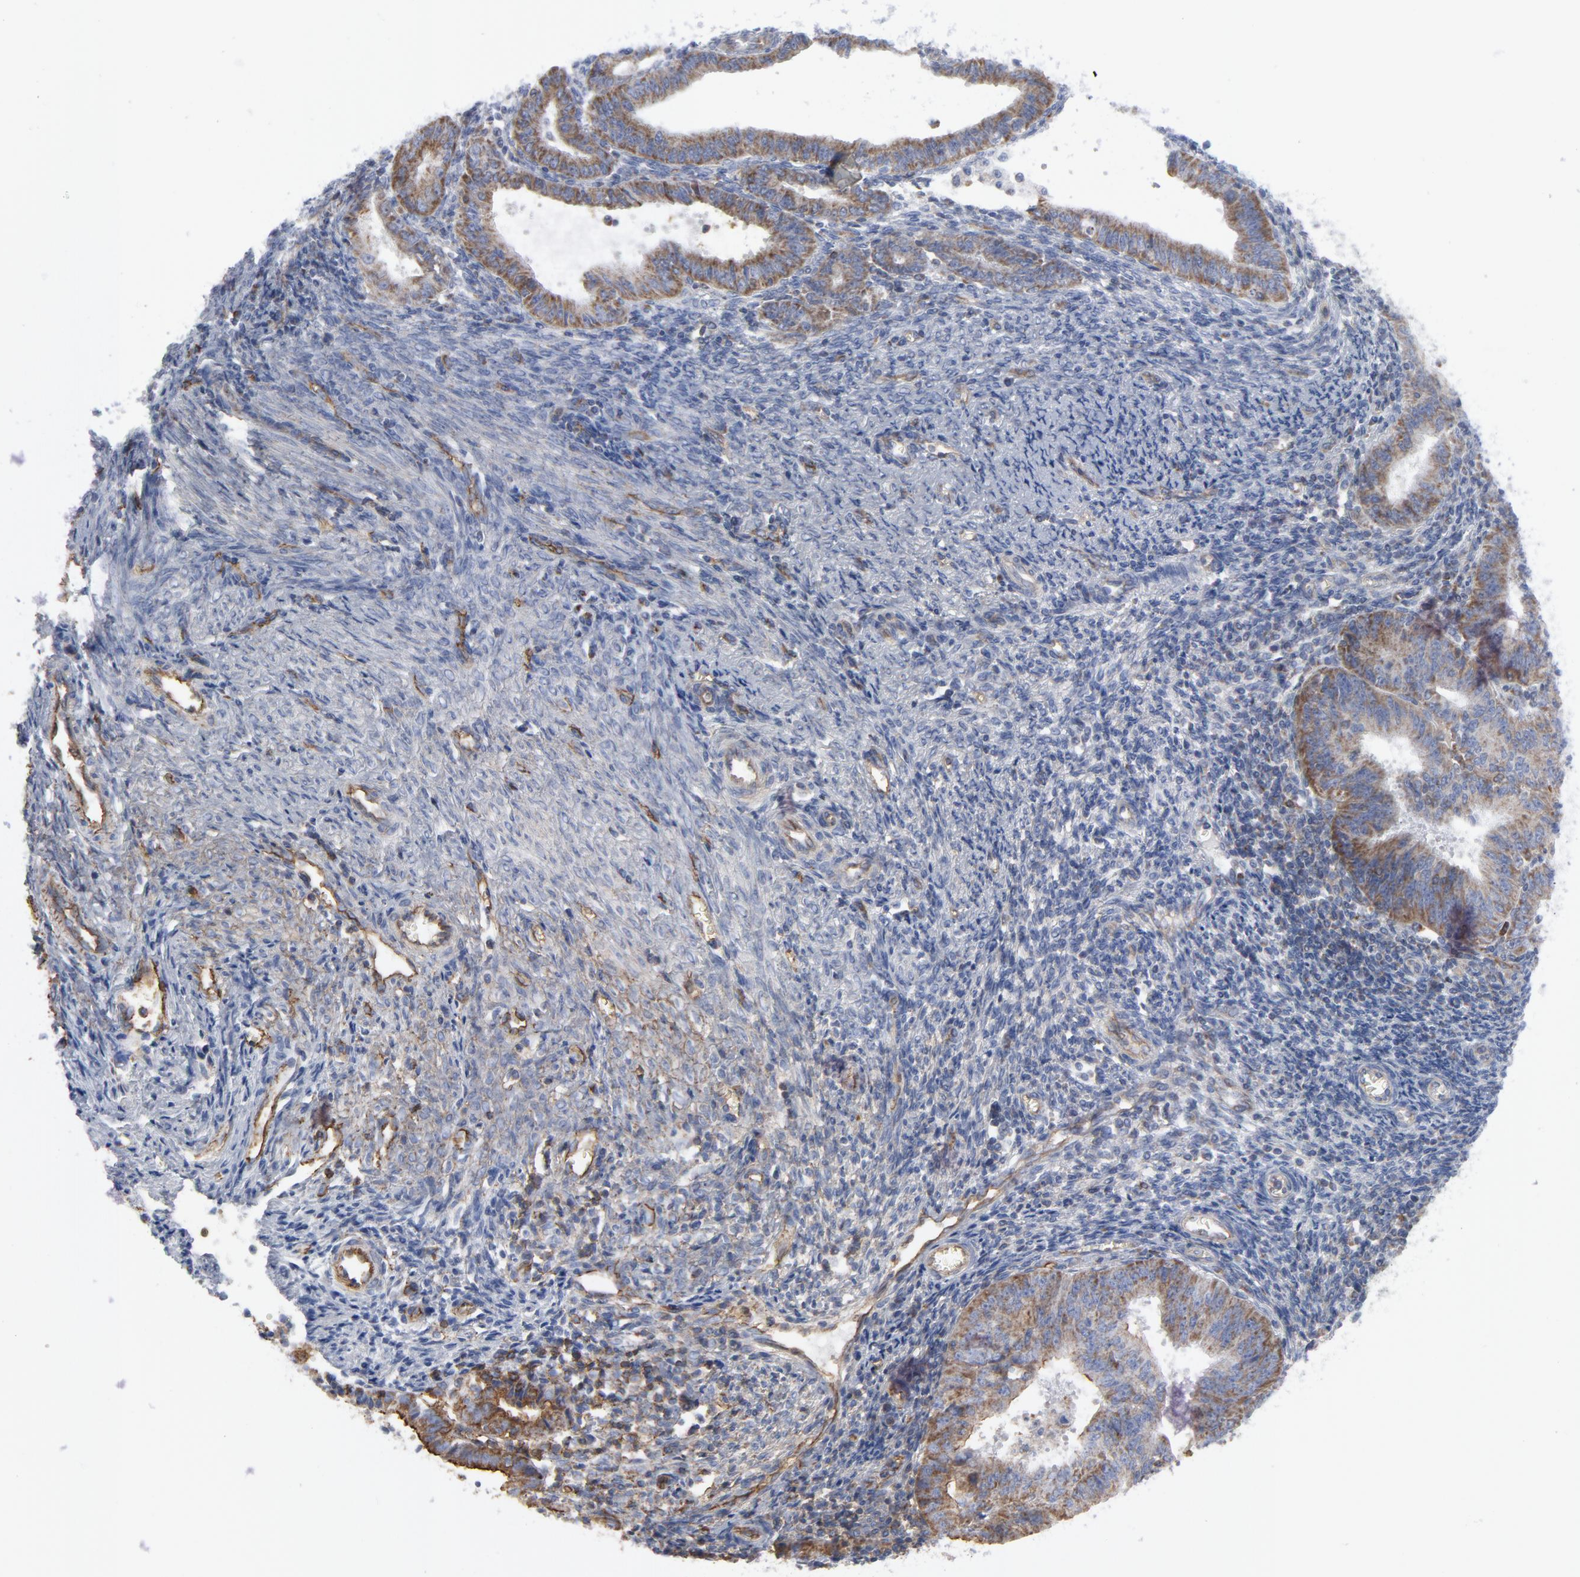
{"staining": {"intensity": "moderate", "quantity": ">75%", "location": "cytoplasmic/membranous"}, "tissue": "endometrial cancer", "cell_type": "Tumor cells", "image_type": "cancer", "snomed": [{"axis": "morphology", "description": "Adenocarcinoma, NOS"}, {"axis": "topography", "description": "Endometrium"}], "caption": "This is an image of immunohistochemistry staining of endometrial adenocarcinoma, which shows moderate staining in the cytoplasmic/membranous of tumor cells.", "gene": "OXA1L", "patient": {"sex": "female", "age": 42}}